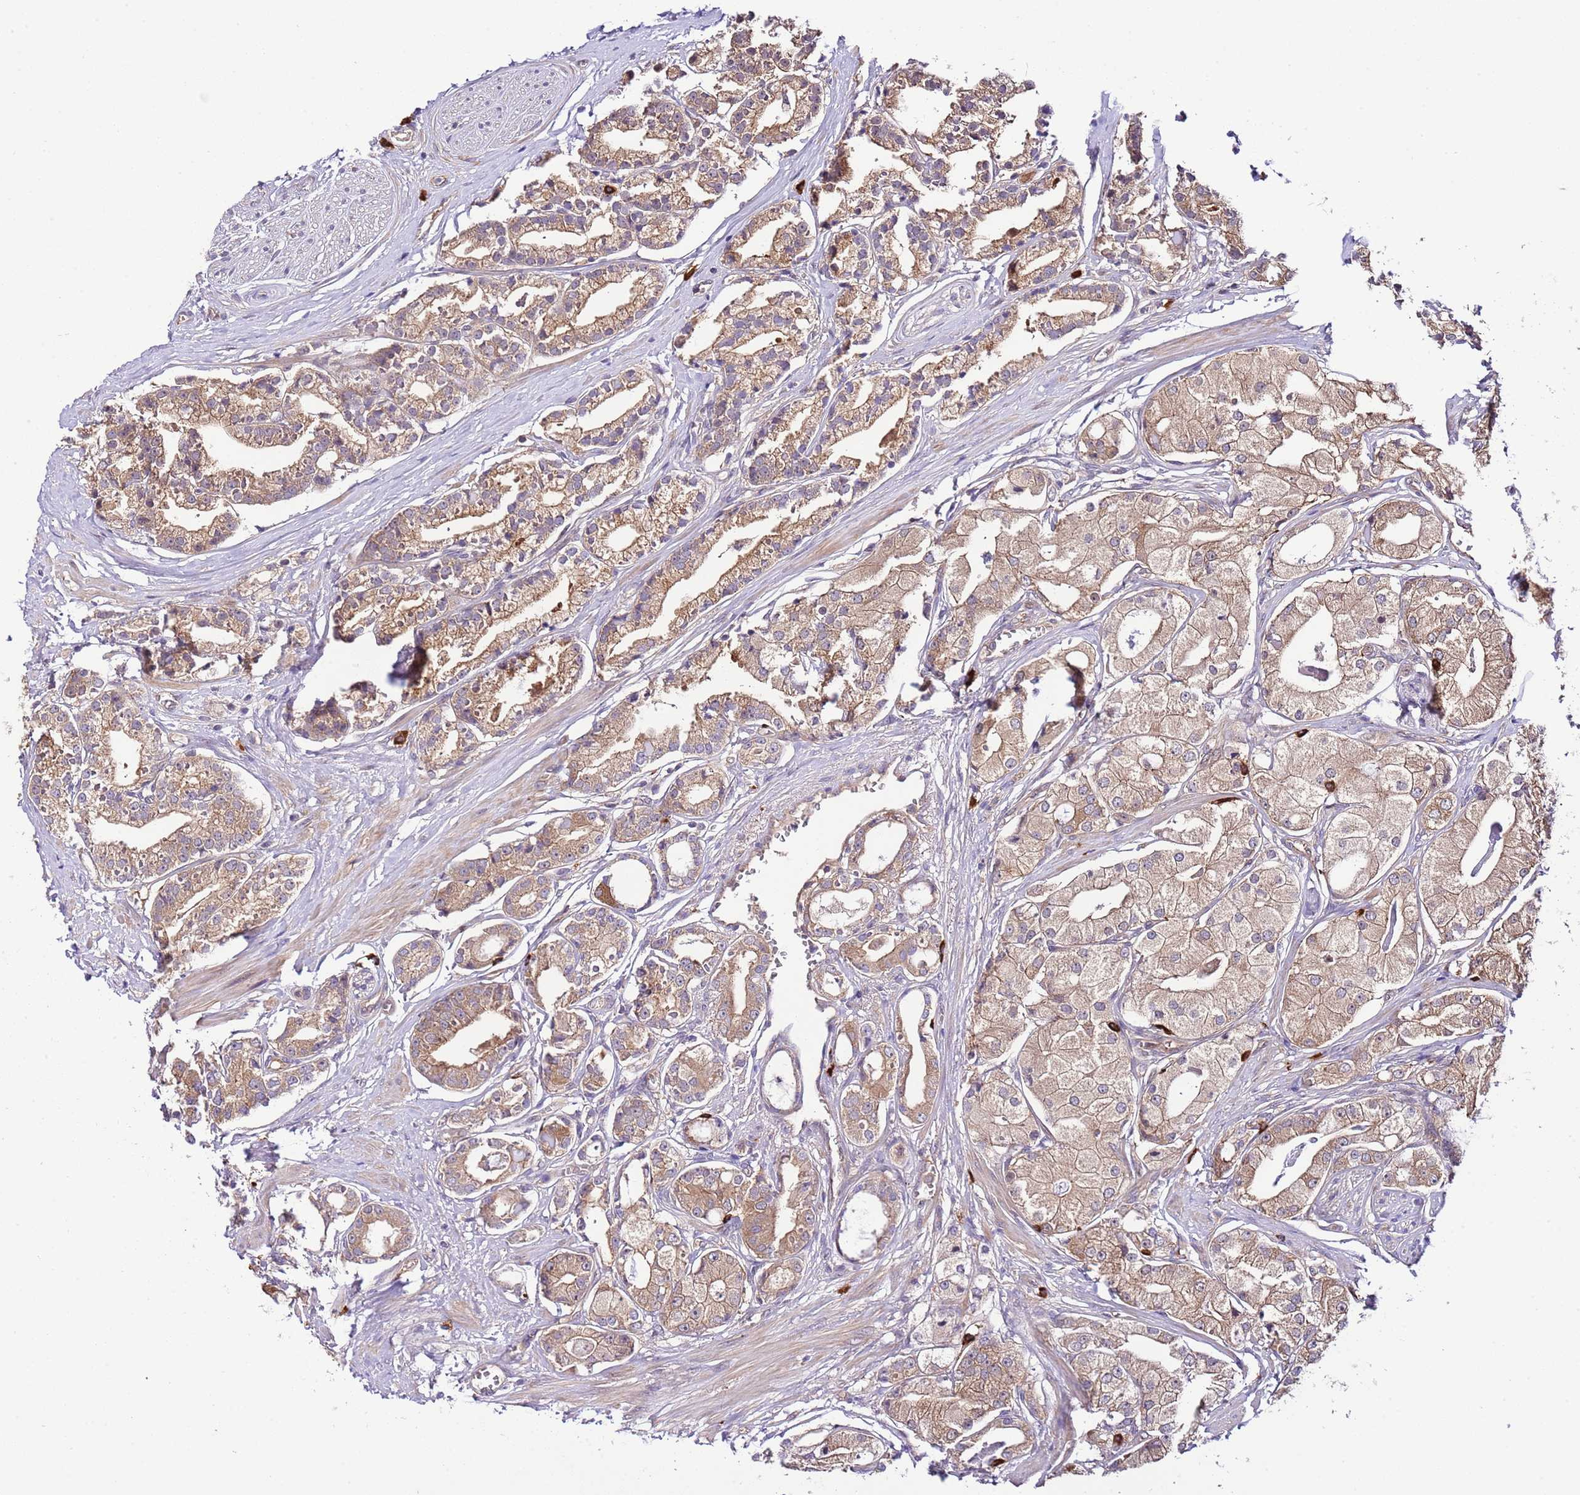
{"staining": {"intensity": "moderate", "quantity": ">75%", "location": "cytoplasmic/membranous"}, "tissue": "prostate cancer", "cell_type": "Tumor cells", "image_type": "cancer", "snomed": [{"axis": "morphology", "description": "Adenocarcinoma, High grade"}, {"axis": "topography", "description": "Prostate"}], "caption": "Human adenocarcinoma (high-grade) (prostate) stained with a brown dye displays moderate cytoplasmic/membranous positive positivity in approximately >75% of tumor cells.", "gene": "DONSON", "patient": {"sex": "male", "age": 71}}